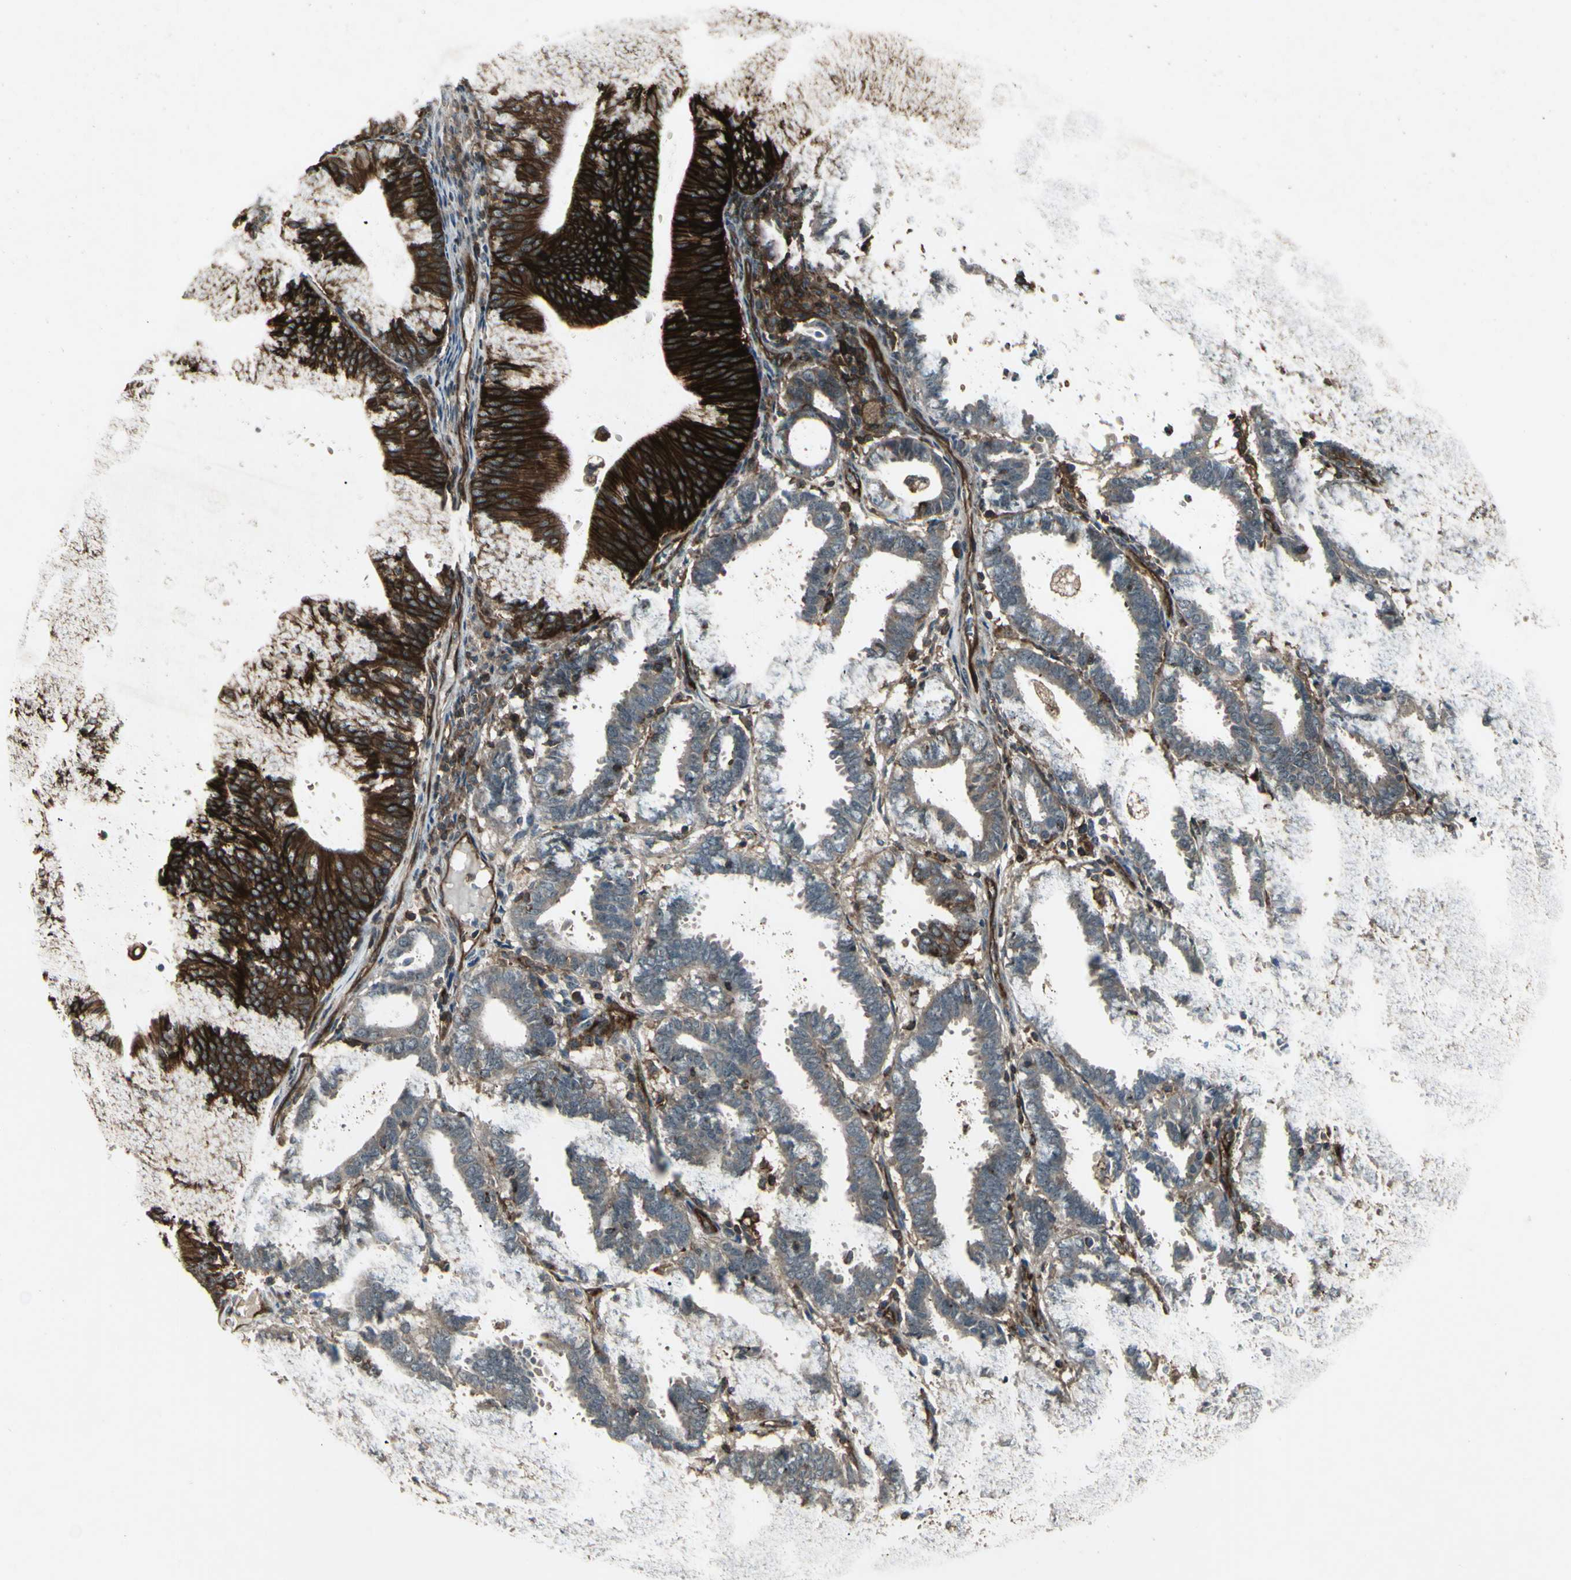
{"staining": {"intensity": "strong", "quantity": ">75%", "location": "cytoplasmic/membranous"}, "tissue": "endometrial cancer", "cell_type": "Tumor cells", "image_type": "cancer", "snomed": [{"axis": "morphology", "description": "Adenocarcinoma, NOS"}, {"axis": "topography", "description": "Uterus"}], "caption": "IHC micrograph of human endometrial adenocarcinoma stained for a protein (brown), which reveals high levels of strong cytoplasmic/membranous positivity in approximately >75% of tumor cells.", "gene": "FXYD5", "patient": {"sex": "female", "age": 83}}